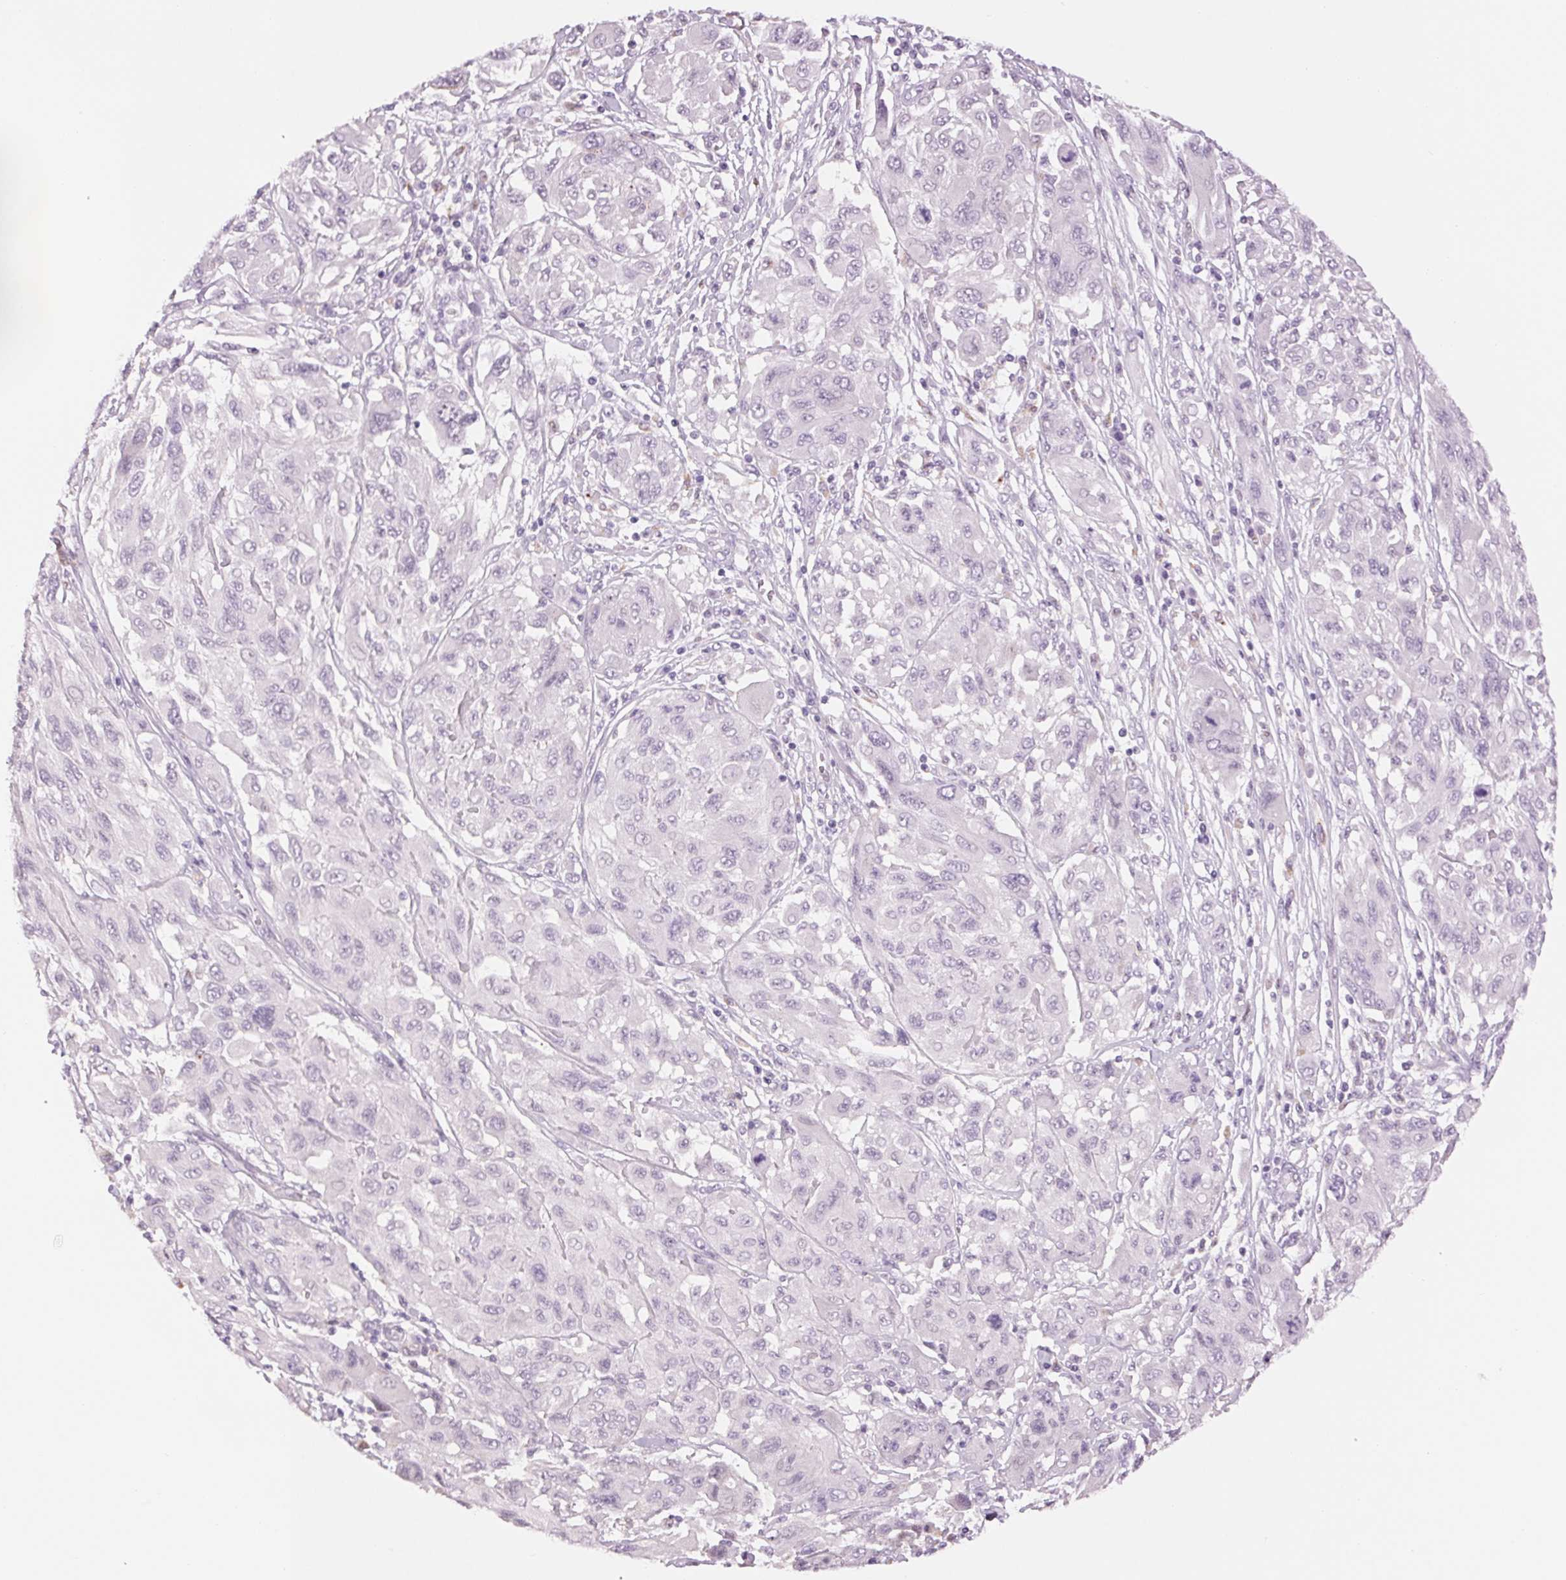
{"staining": {"intensity": "negative", "quantity": "none", "location": "none"}, "tissue": "melanoma", "cell_type": "Tumor cells", "image_type": "cancer", "snomed": [{"axis": "morphology", "description": "Malignant melanoma, NOS"}, {"axis": "topography", "description": "Skin"}], "caption": "Tumor cells show no significant expression in malignant melanoma. Brightfield microscopy of immunohistochemistry stained with DAB (brown) and hematoxylin (blue), captured at high magnification.", "gene": "MPO", "patient": {"sex": "female", "age": 91}}